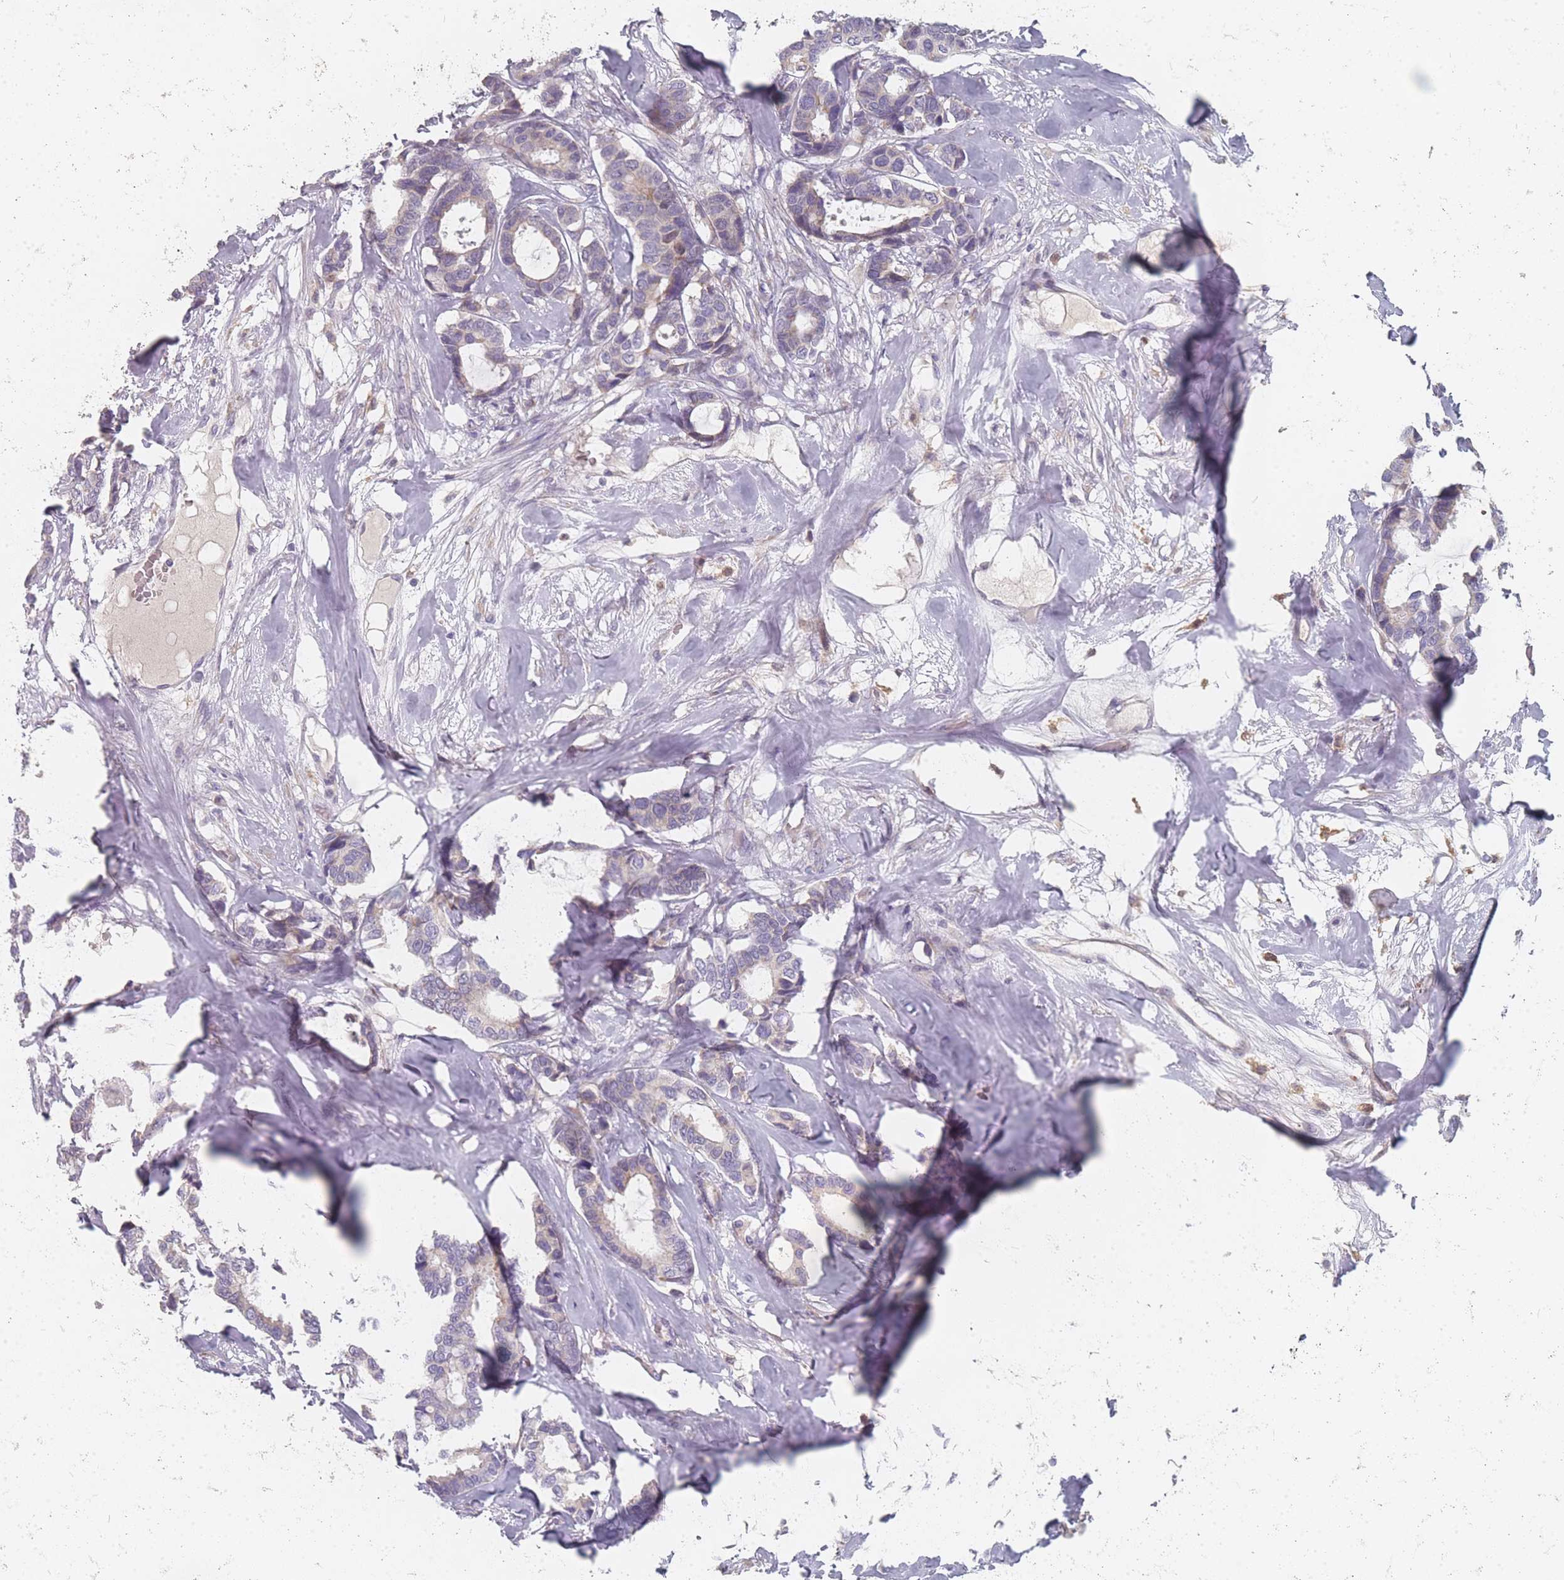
{"staining": {"intensity": "negative", "quantity": "none", "location": "none"}, "tissue": "breast cancer", "cell_type": "Tumor cells", "image_type": "cancer", "snomed": [{"axis": "morphology", "description": "Duct carcinoma"}, {"axis": "topography", "description": "Breast"}], "caption": "The photomicrograph exhibits no significant staining in tumor cells of breast intraductal carcinoma. (DAB (3,3'-diaminobenzidine) immunohistochemistry (IHC), high magnification).", "gene": "SLC35E4", "patient": {"sex": "female", "age": 87}}